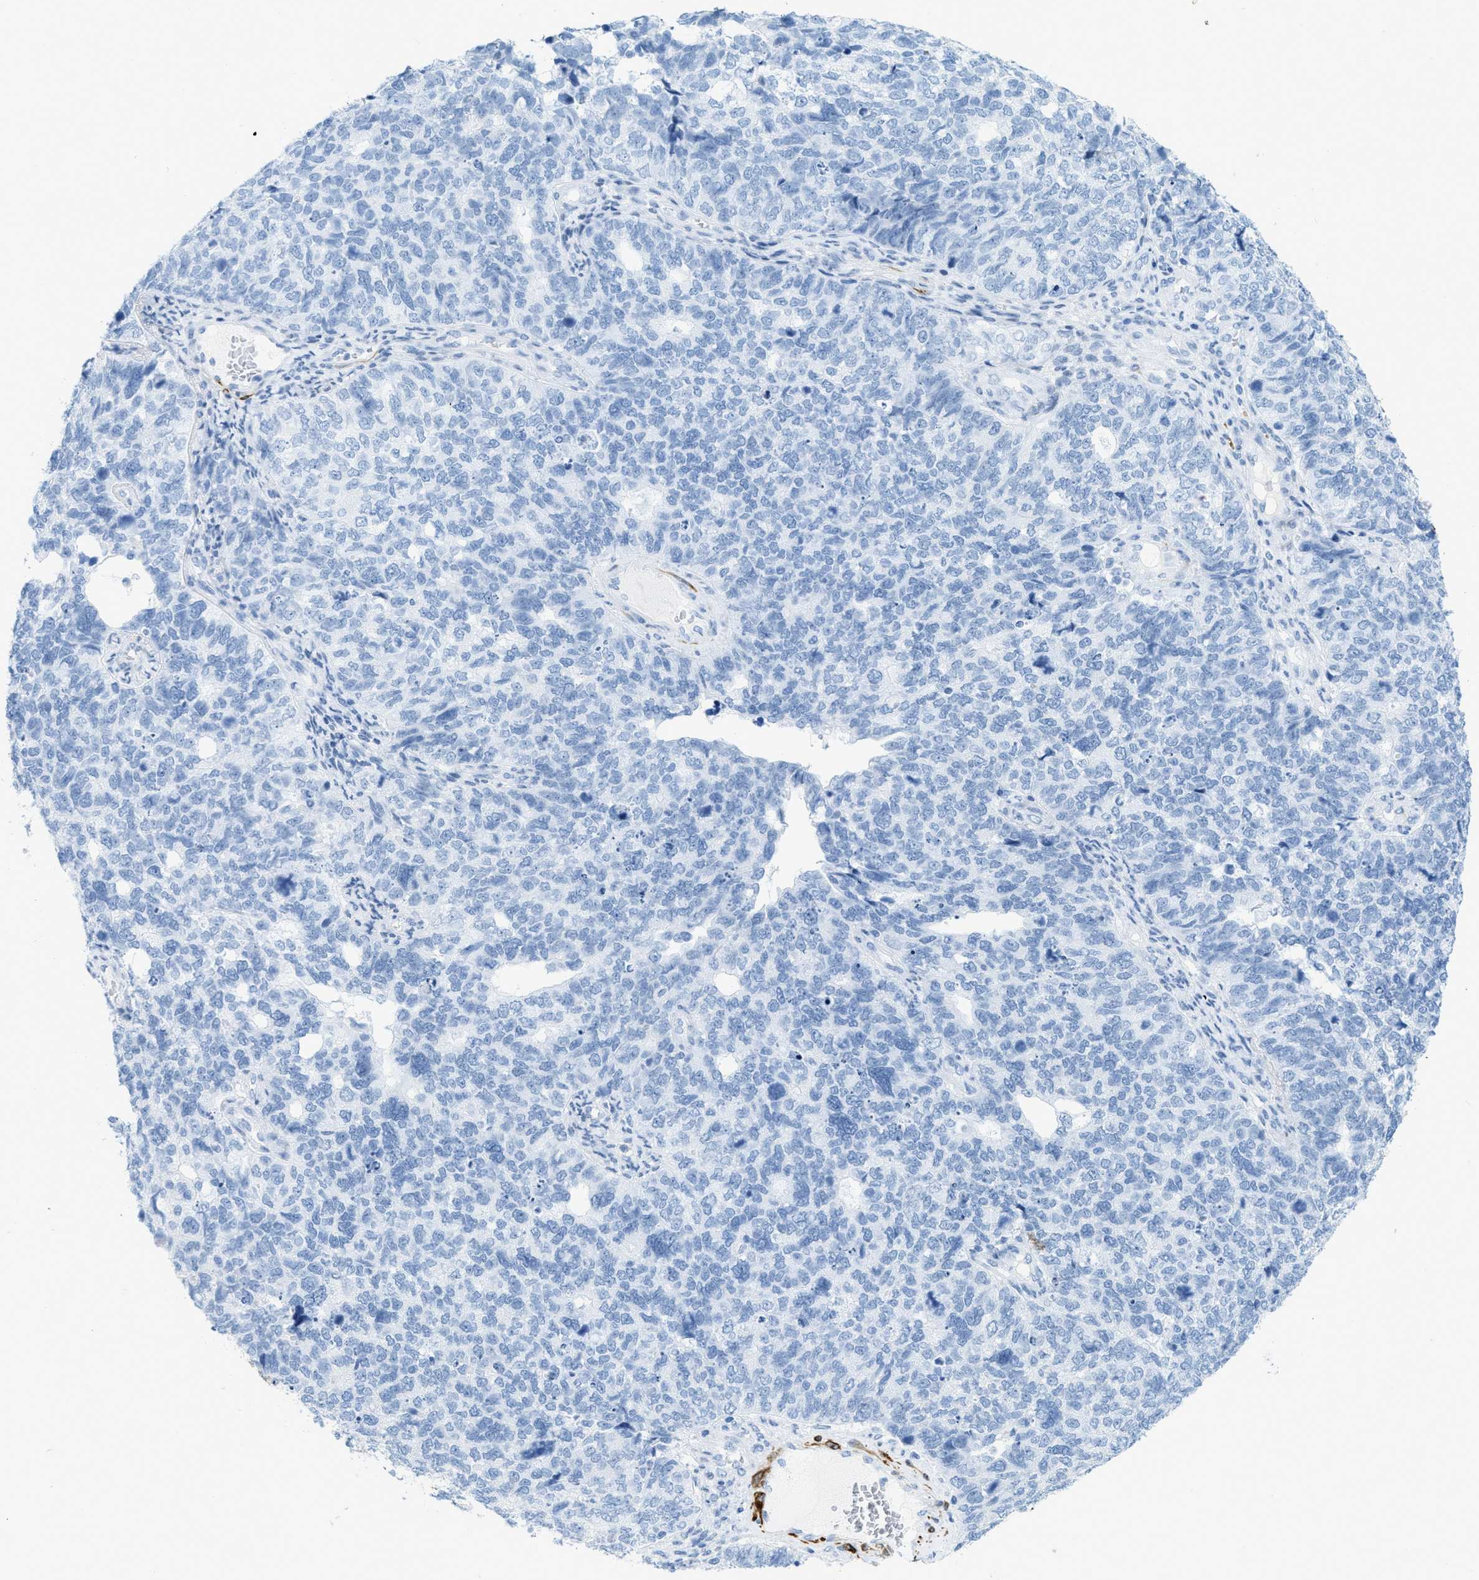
{"staining": {"intensity": "negative", "quantity": "none", "location": "none"}, "tissue": "cervical cancer", "cell_type": "Tumor cells", "image_type": "cancer", "snomed": [{"axis": "morphology", "description": "Squamous cell carcinoma, NOS"}, {"axis": "topography", "description": "Cervix"}], "caption": "DAB (3,3'-diaminobenzidine) immunohistochemical staining of cervical cancer (squamous cell carcinoma) shows no significant staining in tumor cells. (Brightfield microscopy of DAB (3,3'-diaminobenzidine) immunohistochemistry at high magnification).", "gene": "DES", "patient": {"sex": "female", "age": 63}}